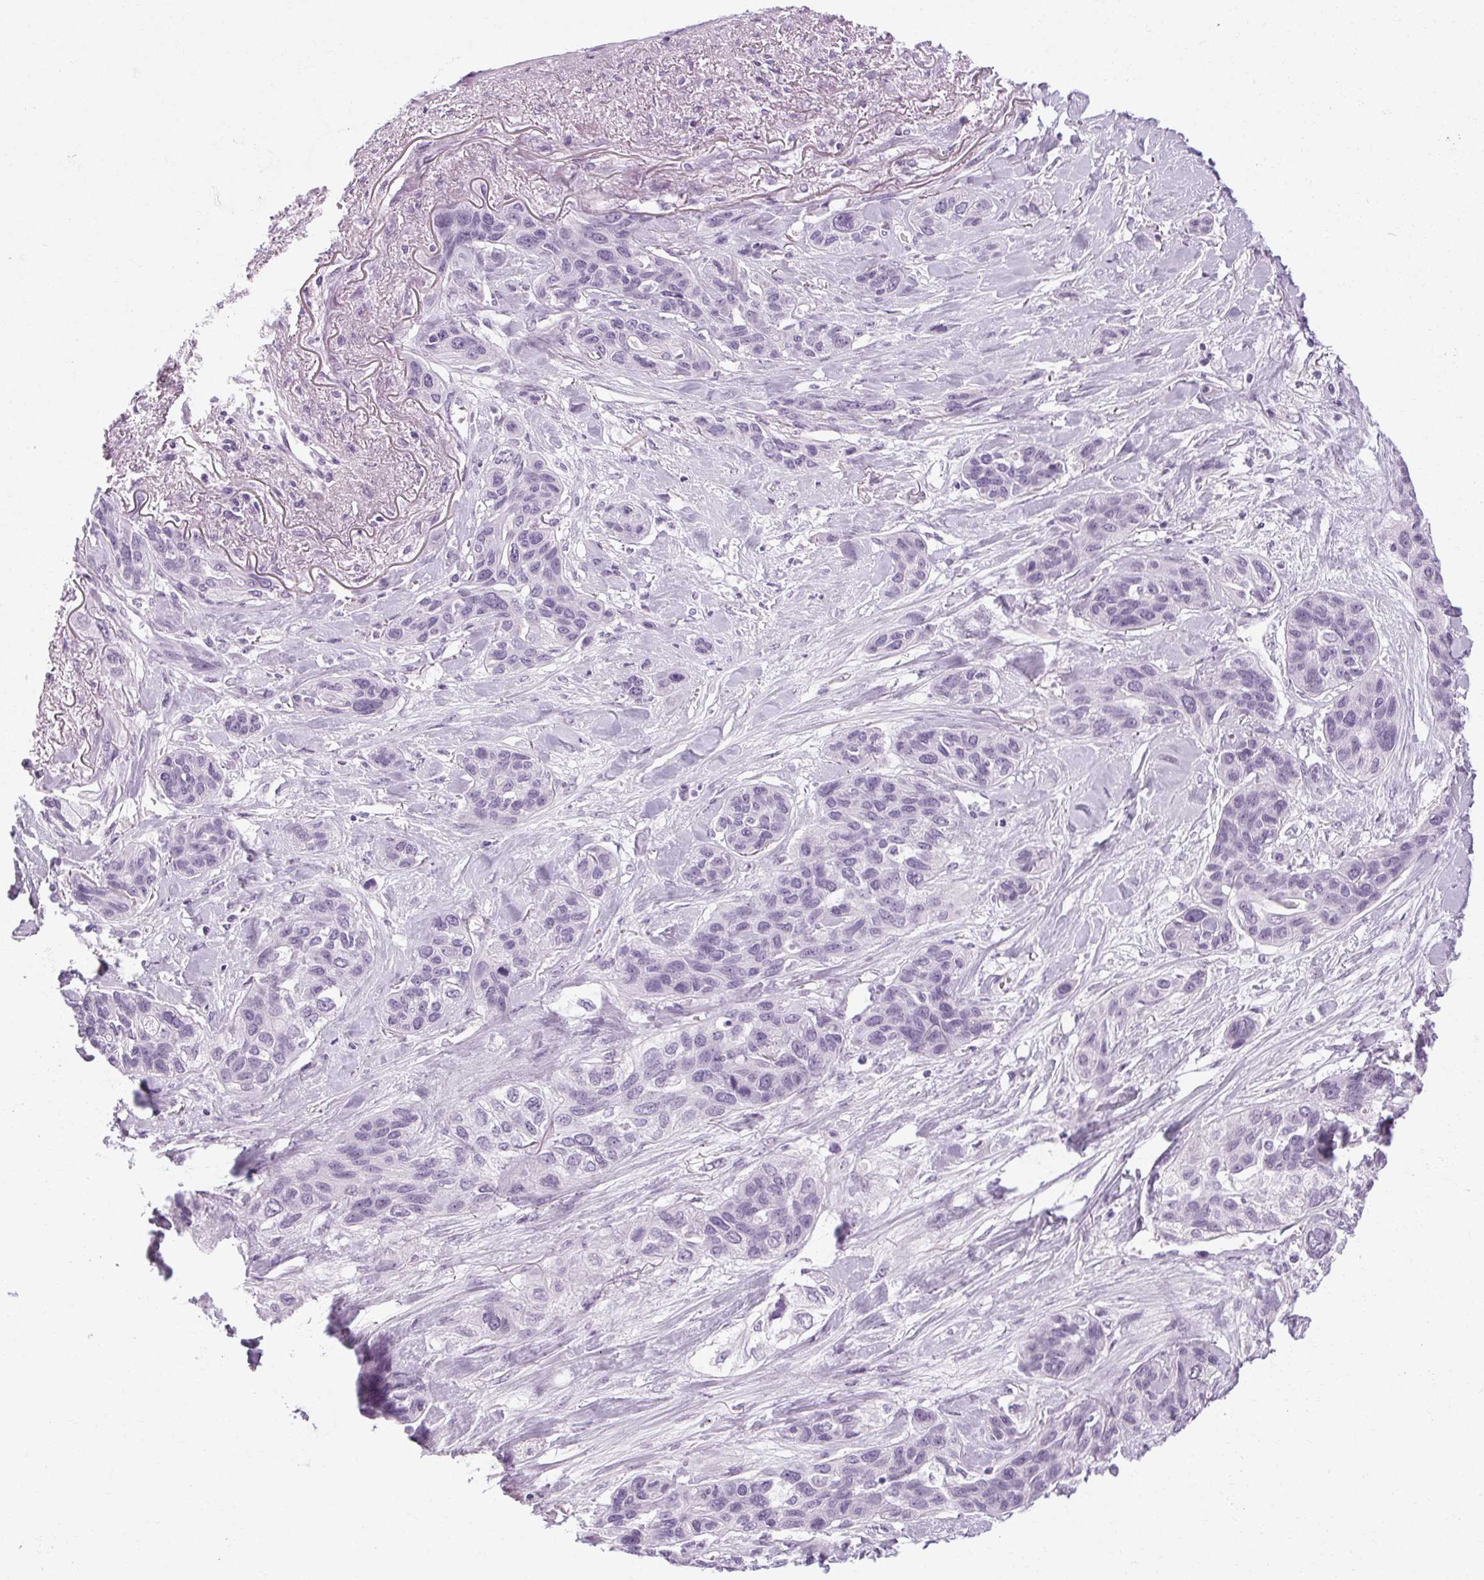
{"staining": {"intensity": "negative", "quantity": "none", "location": "none"}, "tissue": "lung cancer", "cell_type": "Tumor cells", "image_type": "cancer", "snomed": [{"axis": "morphology", "description": "Squamous cell carcinoma, NOS"}, {"axis": "topography", "description": "Lung"}], "caption": "Lung cancer was stained to show a protein in brown. There is no significant staining in tumor cells.", "gene": "POMC", "patient": {"sex": "female", "age": 70}}